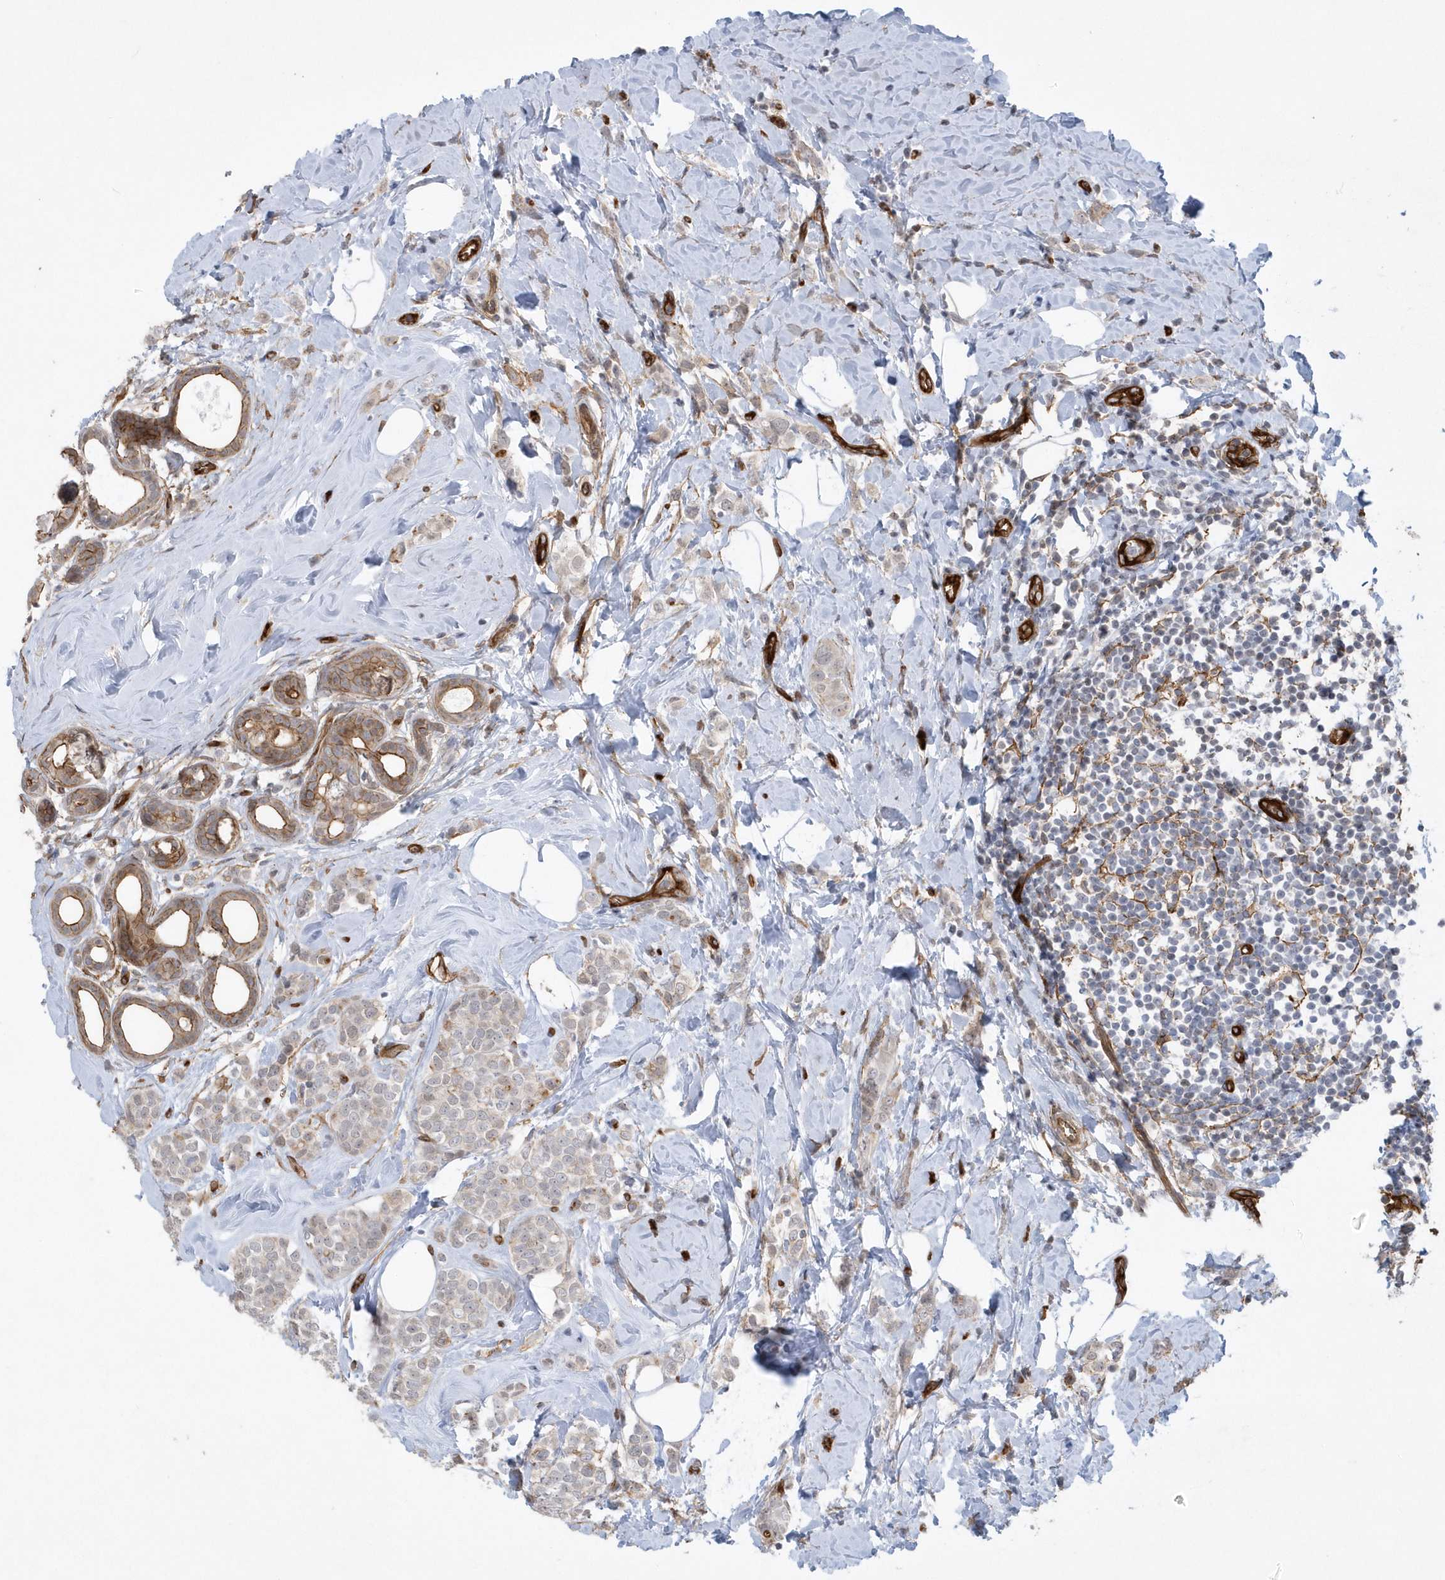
{"staining": {"intensity": "weak", "quantity": "<25%", "location": "cytoplasmic/membranous"}, "tissue": "breast cancer", "cell_type": "Tumor cells", "image_type": "cancer", "snomed": [{"axis": "morphology", "description": "Lobular carcinoma"}, {"axis": "topography", "description": "Breast"}], "caption": "This is a photomicrograph of immunohistochemistry staining of breast cancer (lobular carcinoma), which shows no staining in tumor cells. The staining is performed using DAB (3,3'-diaminobenzidine) brown chromogen with nuclei counter-stained in using hematoxylin.", "gene": "RAI14", "patient": {"sex": "female", "age": 47}}